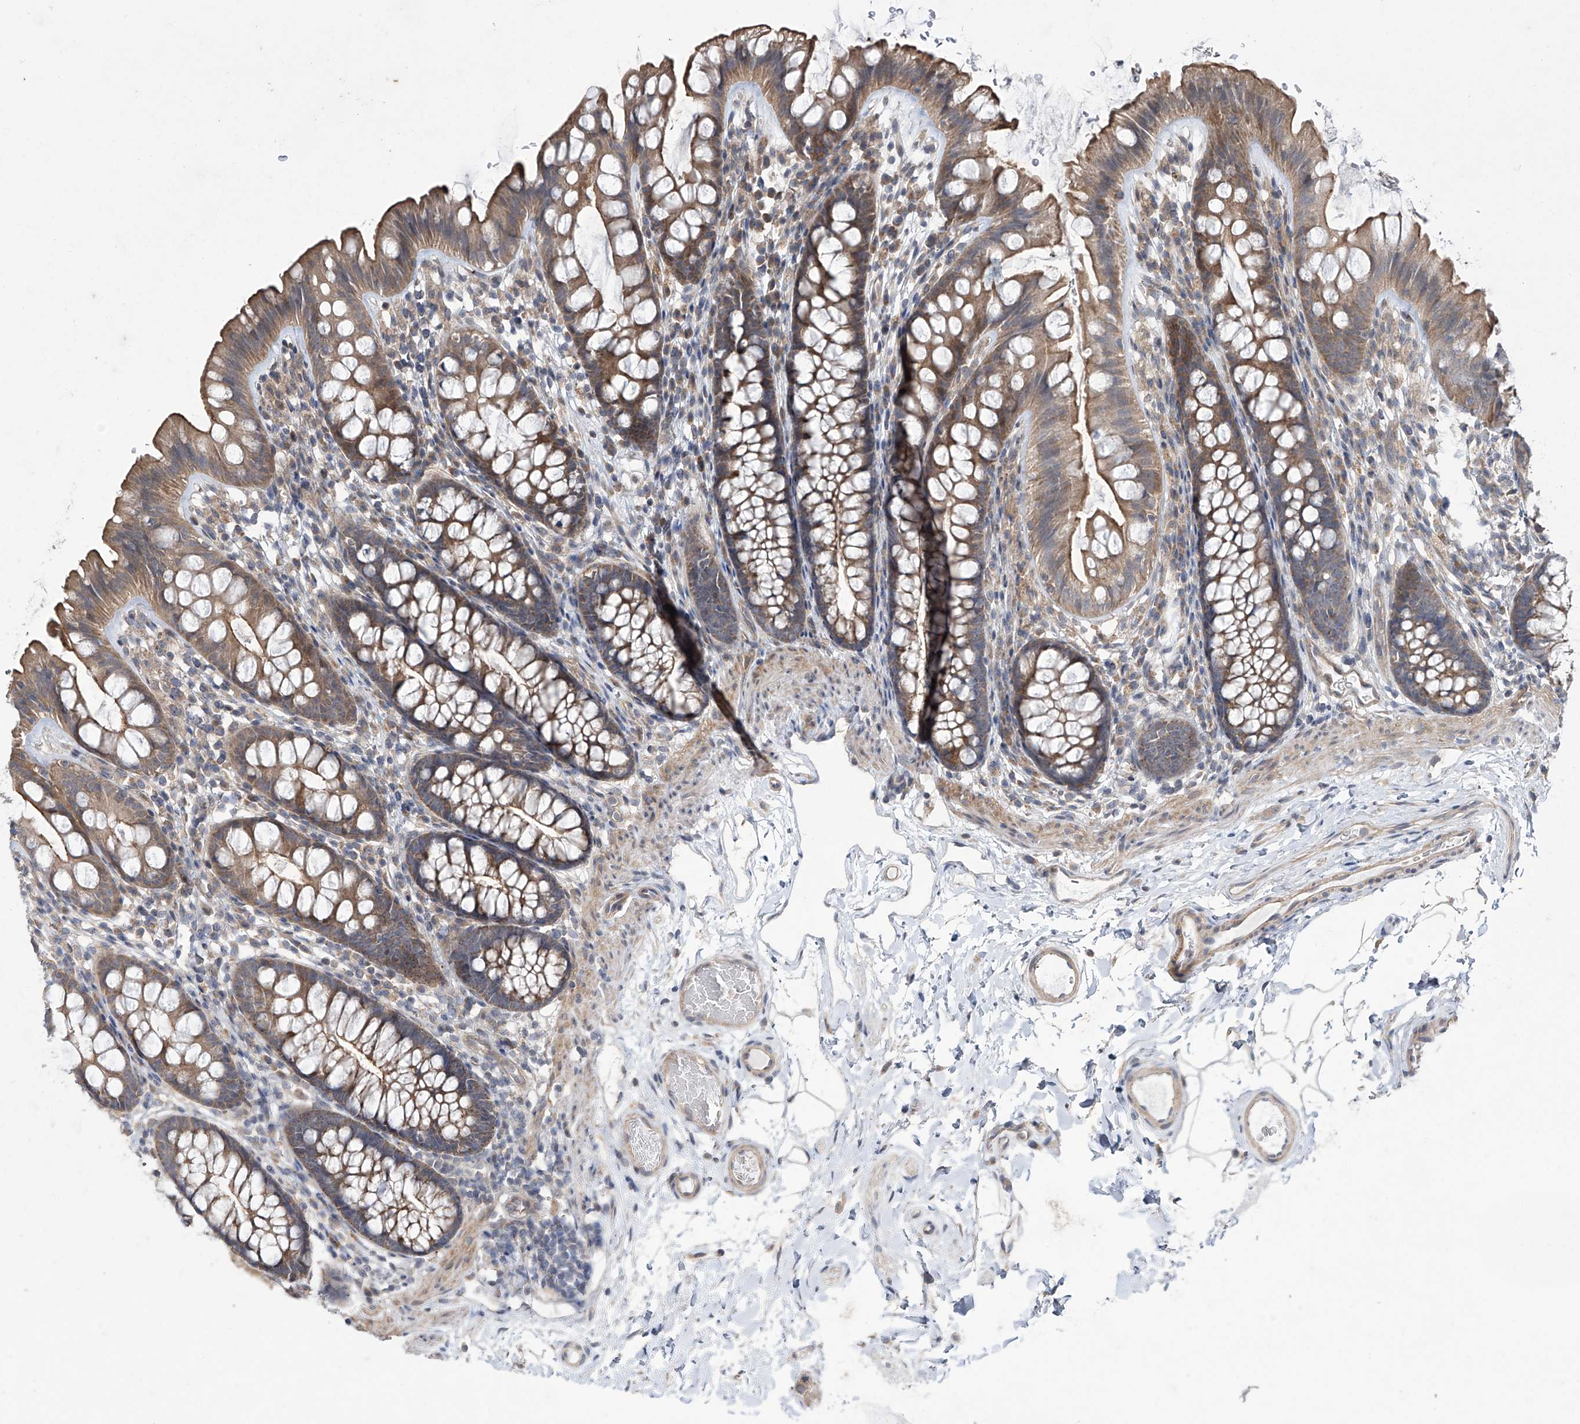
{"staining": {"intensity": "moderate", "quantity": ">75%", "location": "cytoplasmic/membranous"}, "tissue": "colon", "cell_type": "Endothelial cells", "image_type": "normal", "snomed": [{"axis": "morphology", "description": "Normal tissue, NOS"}, {"axis": "topography", "description": "Colon"}], "caption": "IHC (DAB) staining of benign colon shows moderate cytoplasmic/membranous protein positivity in approximately >75% of endothelial cells.", "gene": "TRIM60", "patient": {"sex": "female", "age": 62}}